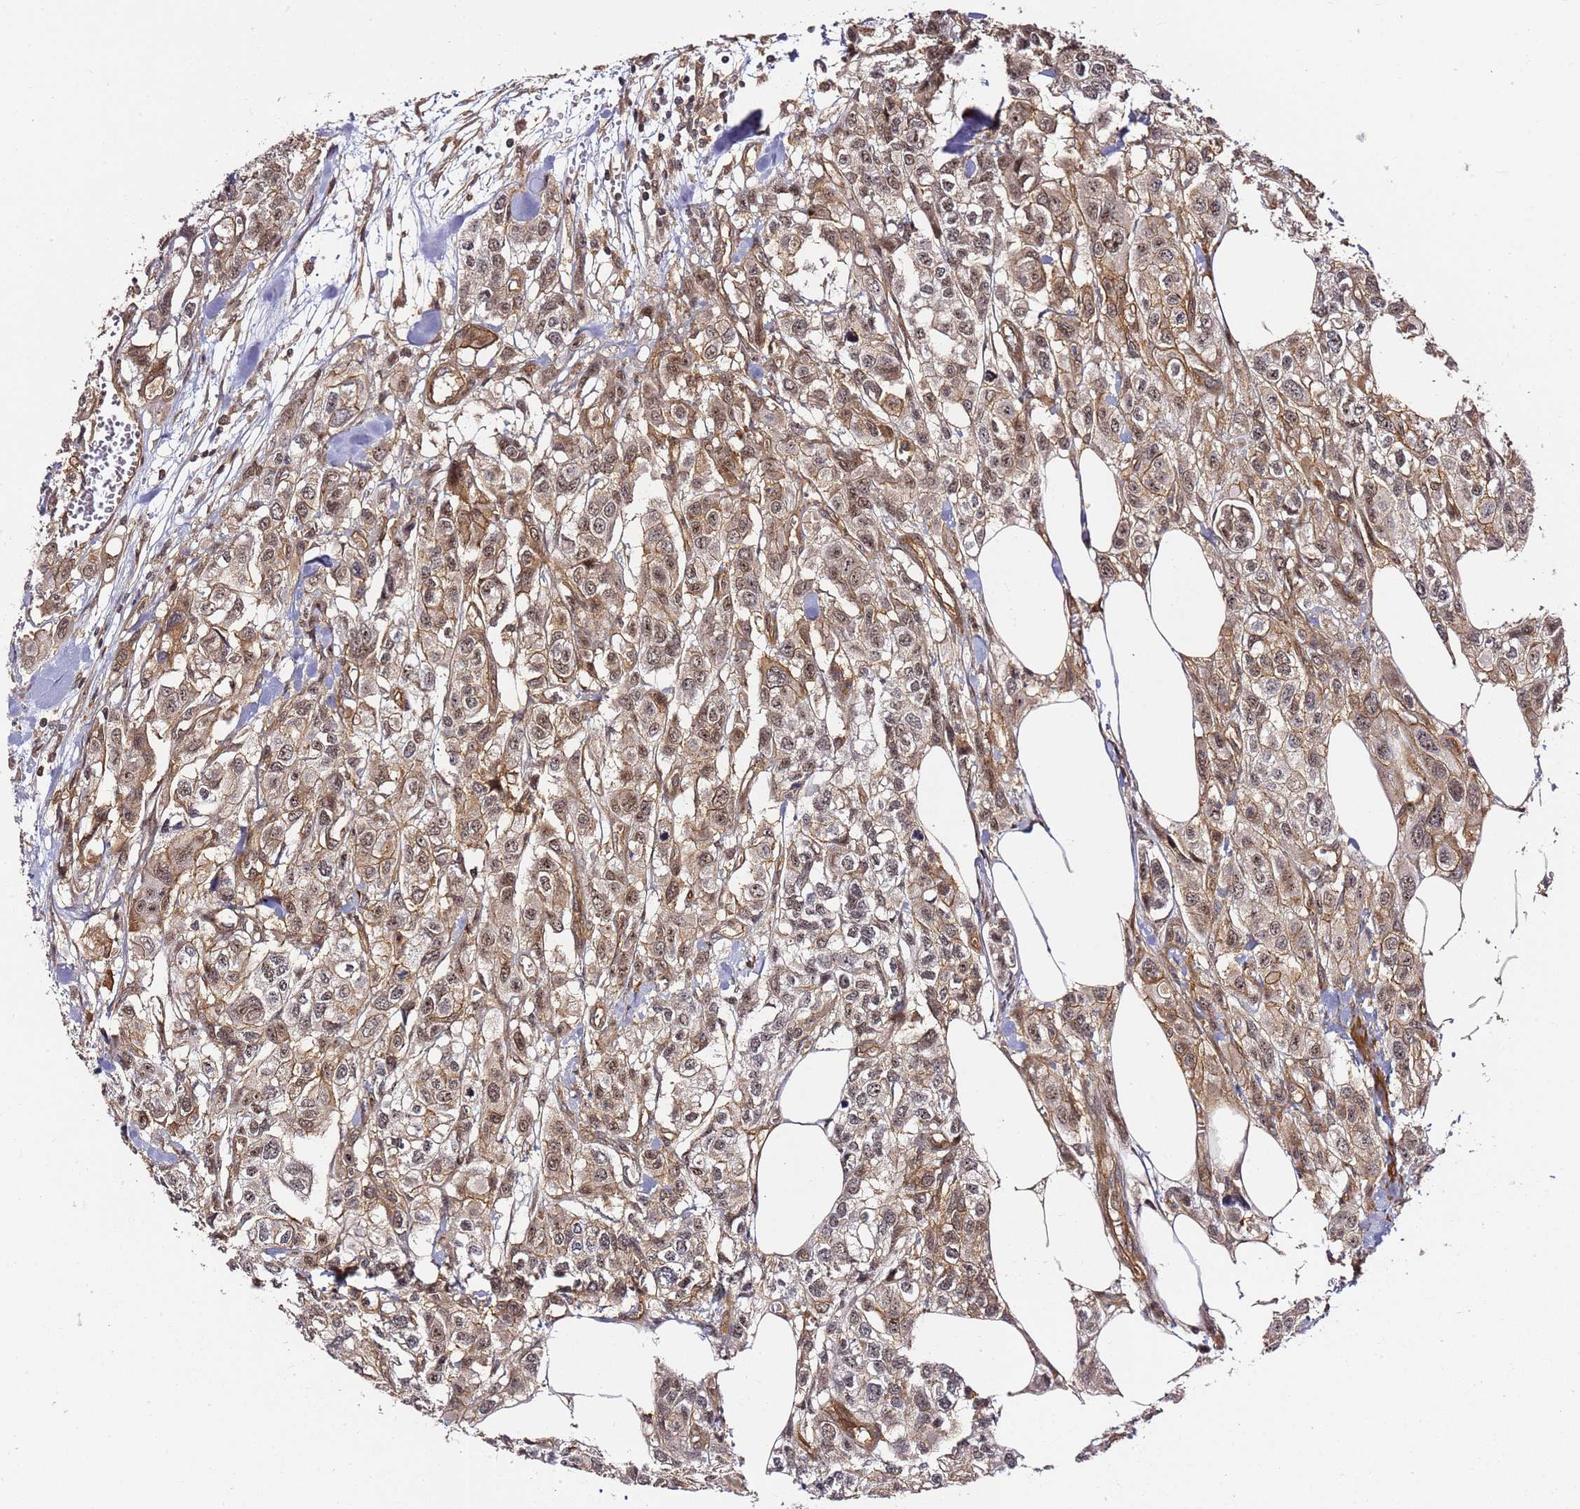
{"staining": {"intensity": "weak", "quantity": ">75%", "location": "cytoplasmic/membranous,nuclear"}, "tissue": "urothelial cancer", "cell_type": "Tumor cells", "image_type": "cancer", "snomed": [{"axis": "morphology", "description": "Urothelial carcinoma, High grade"}, {"axis": "topography", "description": "Urinary bladder"}], "caption": "Approximately >75% of tumor cells in human urothelial cancer show weak cytoplasmic/membranous and nuclear protein staining as visualized by brown immunohistochemical staining.", "gene": "CCNYL1", "patient": {"sex": "male", "age": 67}}